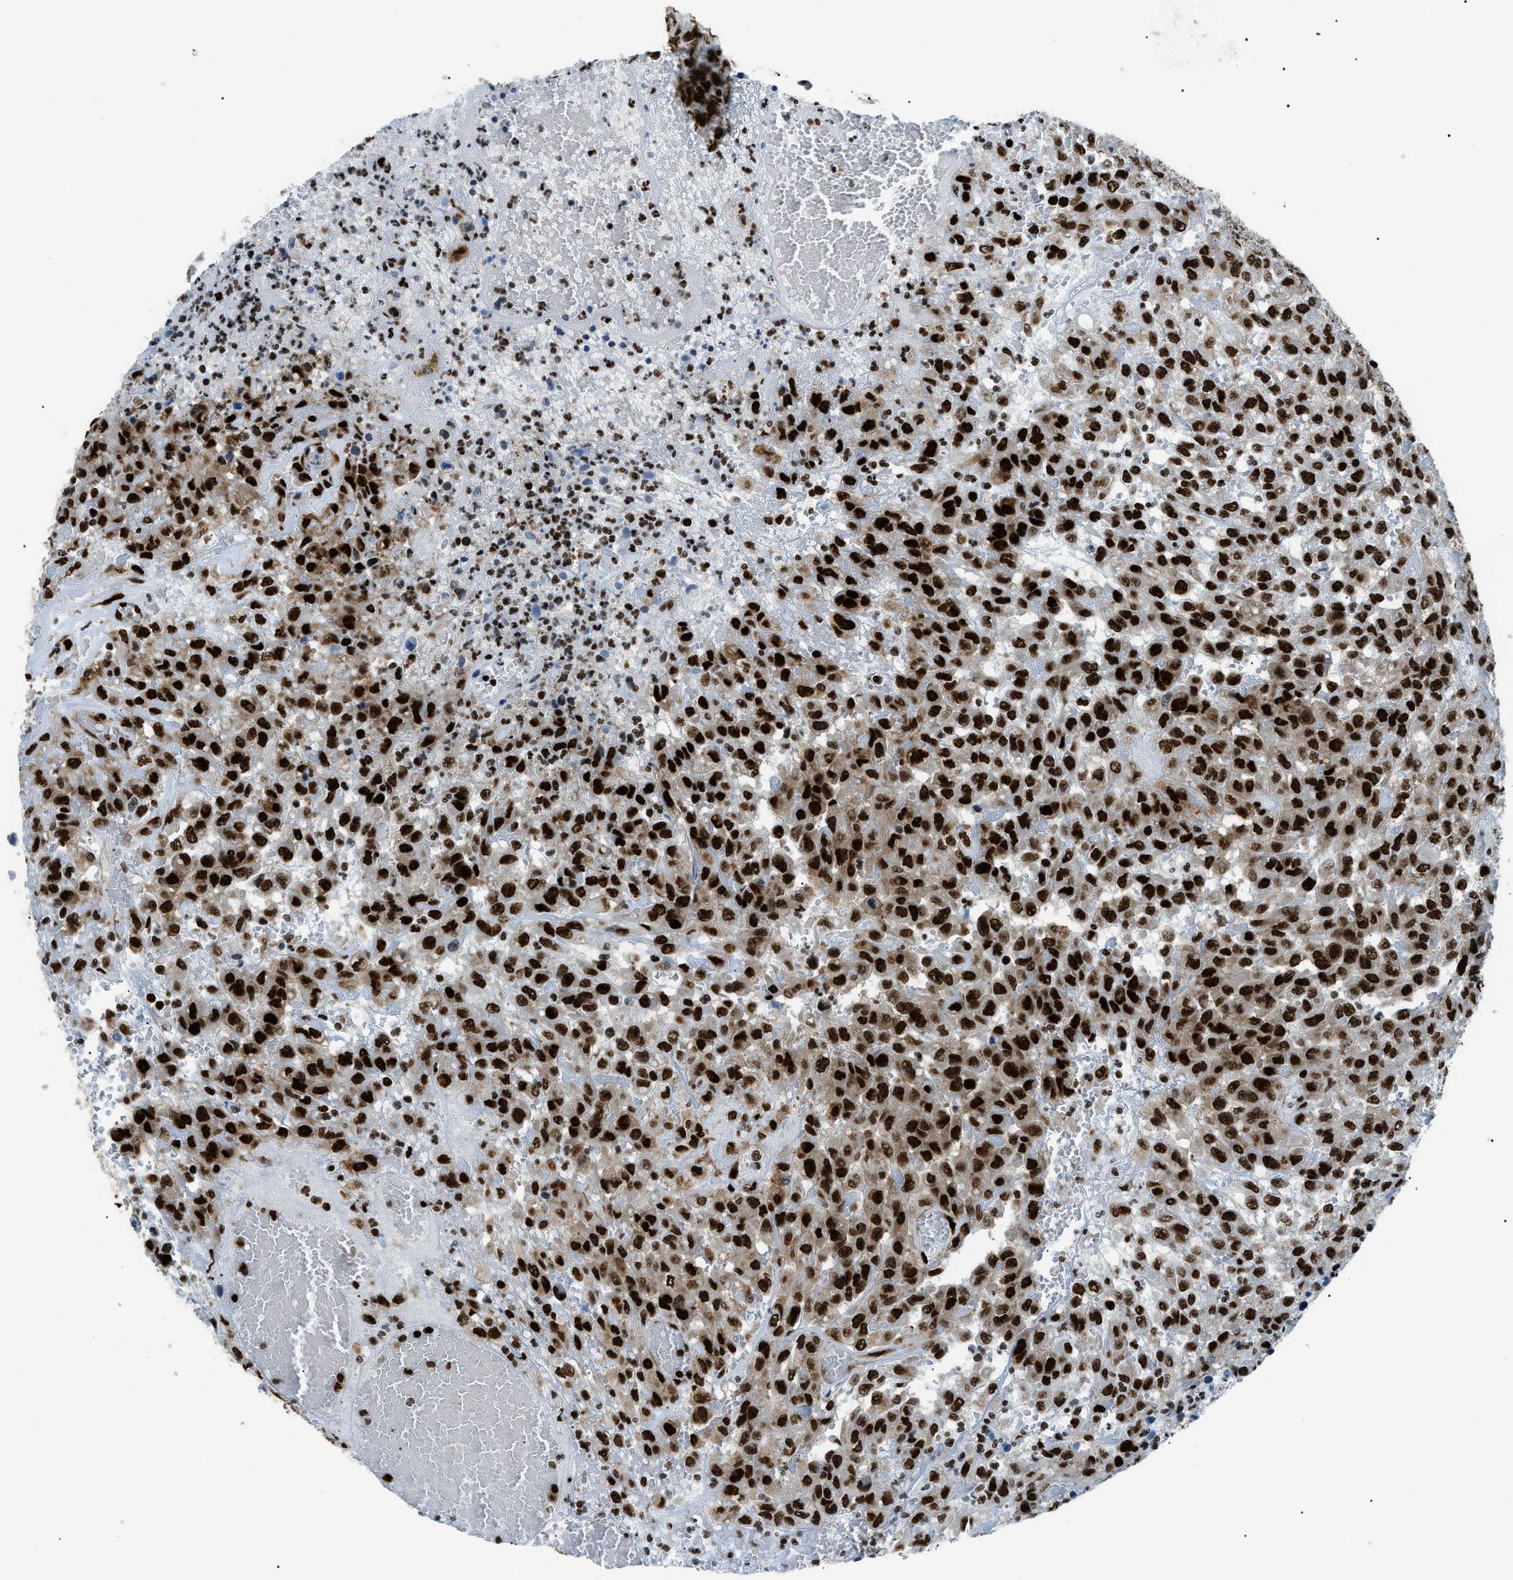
{"staining": {"intensity": "strong", "quantity": ">75%", "location": "nuclear"}, "tissue": "urothelial cancer", "cell_type": "Tumor cells", "image_type": "cancer", "snomed": [{"axis": "morphology", "description": "Urothelial carcinoma, High grade"}, {"axis": "topography", "description": "Urinary bladder"}], "caption": "DAB (3,3'-diaminobenzidine) immunohistochemical staining of urothelial cancer exhibits strong nuclear protein staining in approximately >75% of tumor cells.", "gene": "HNRNPK", "patient": {"sex": "male", "age": 46}}